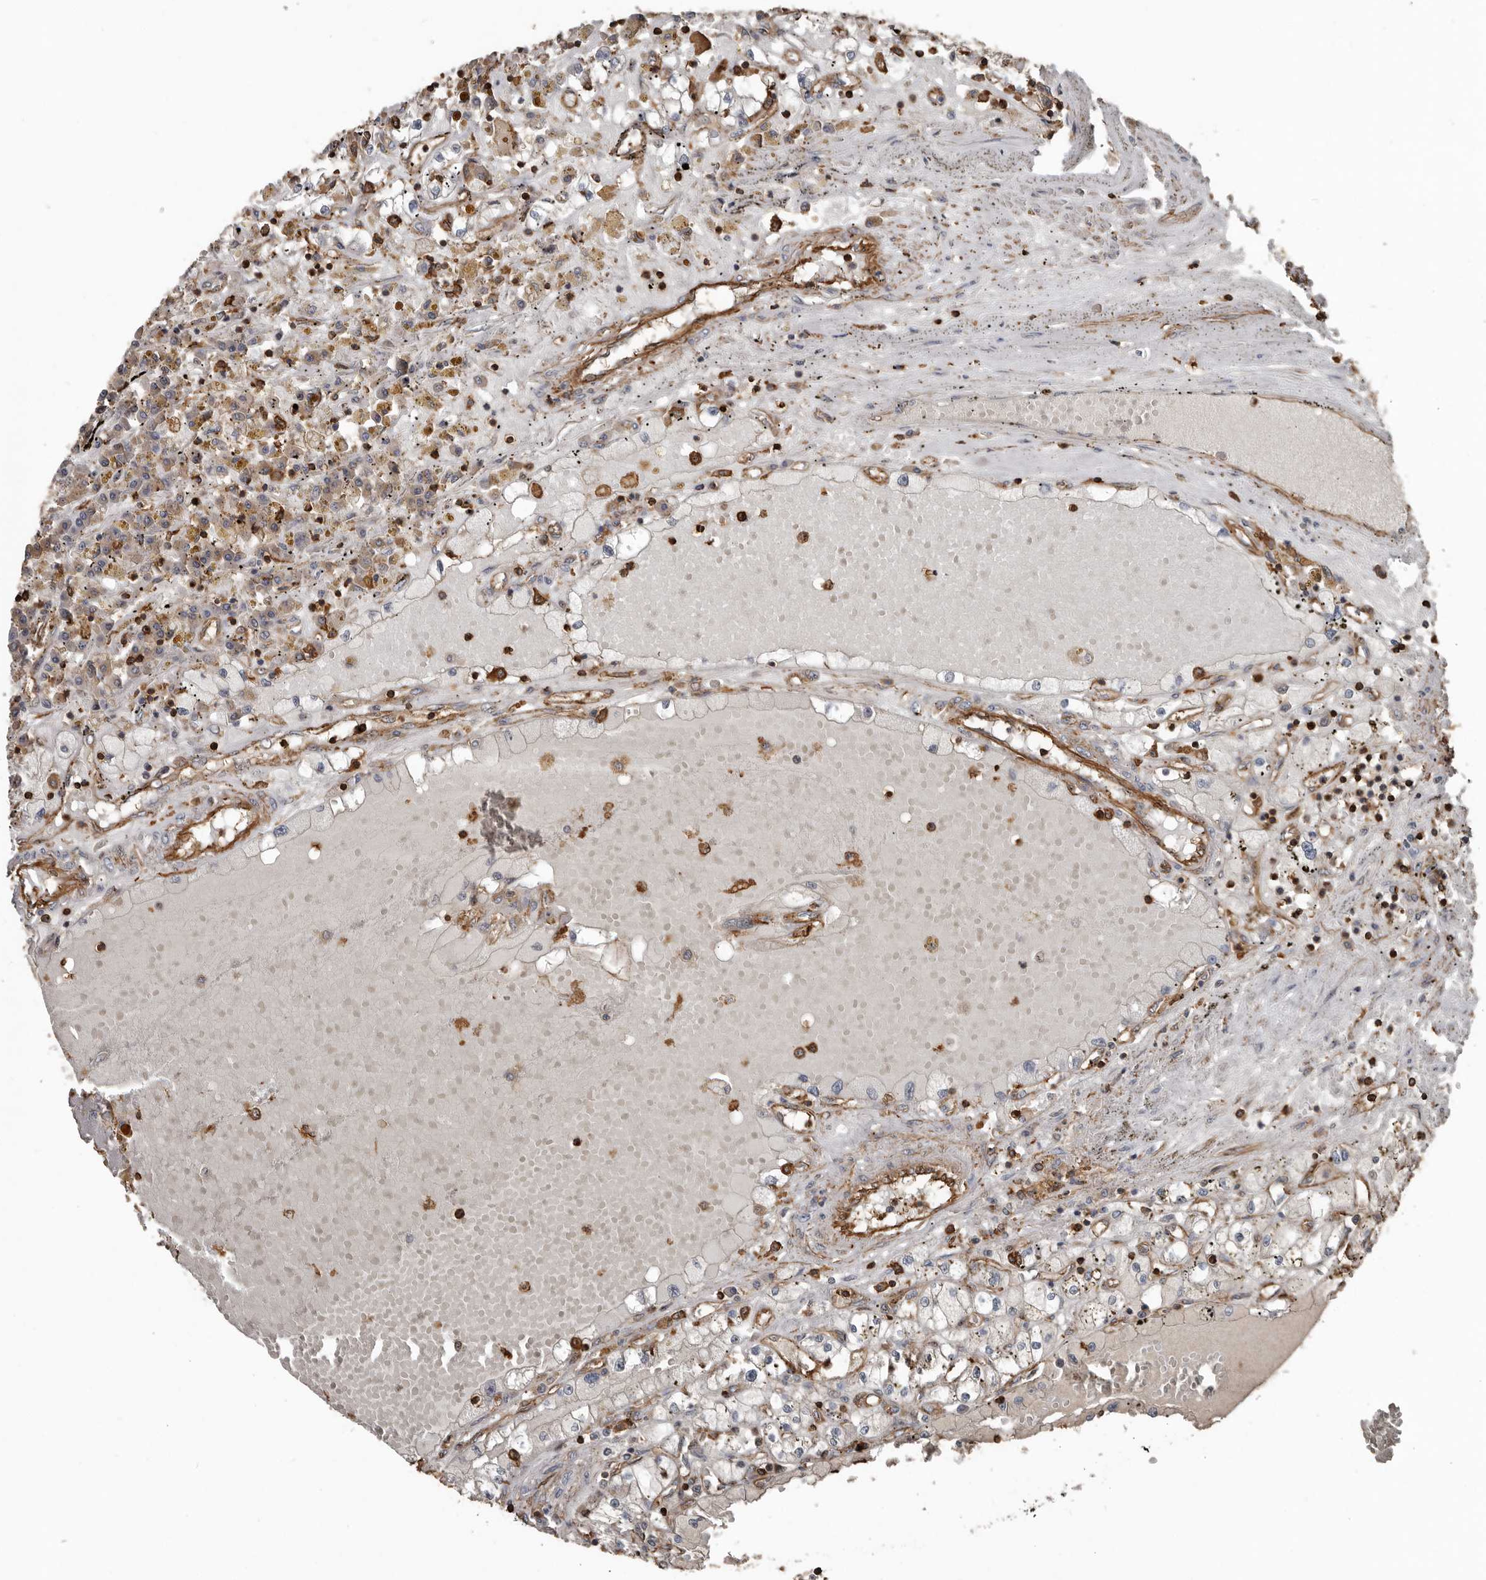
{"staining": {"intensity": "negative", "quantity": "none", "location": "none"}, "tissue": "renal cancer", "cell_type": "Tumor cells", "image_type": "cancer", "snomed": [{"axis": "morphology", "description": "Adenocarcinoma, NOS"}, {"axis": "topography", "description": "Kidney"}], "caption": "Tumor cells show no significant protein staining in renal adenocarcinoma.", "gene": "DENND6B", "patient": {"sex": "male", "age": 56}}